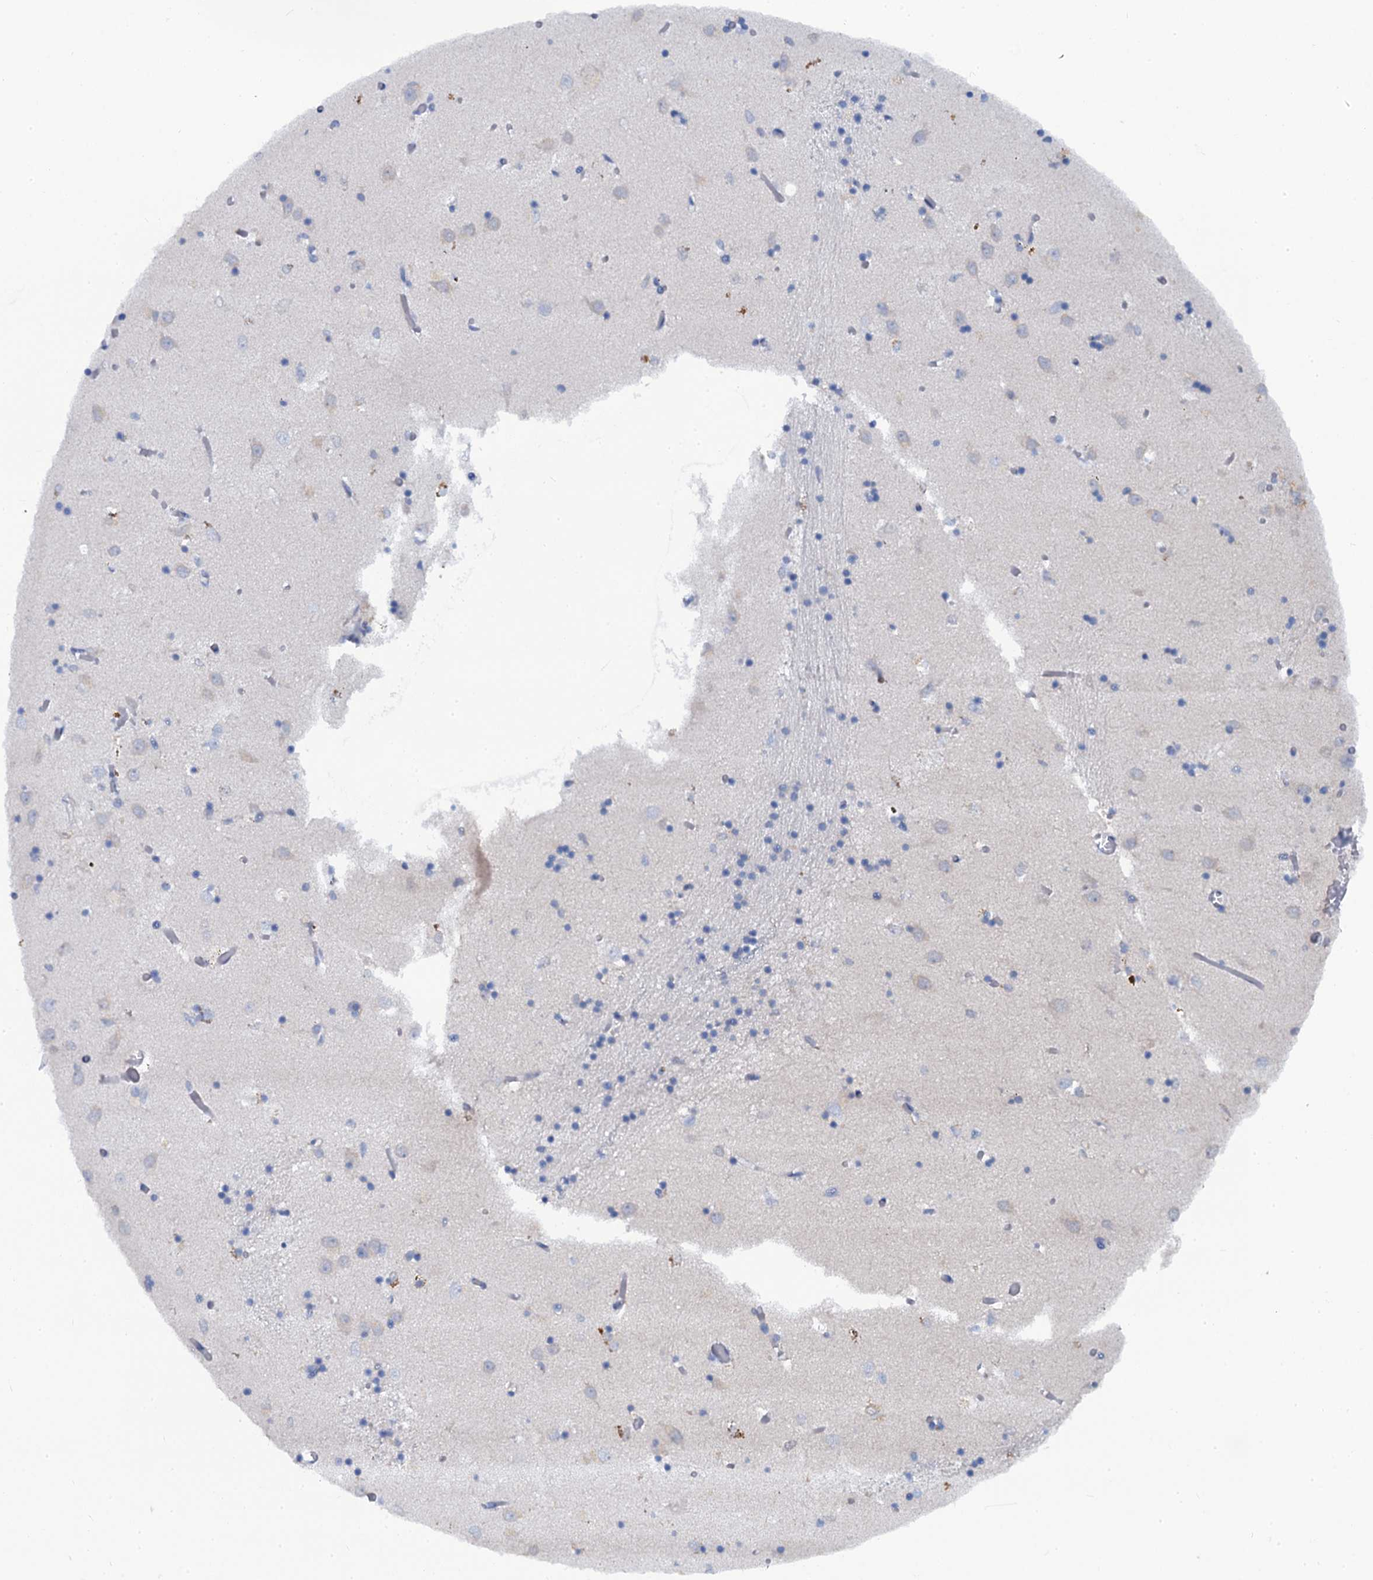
{"staining": {"intensity": "negative", "quantity": "none", "location": "none"}, "tissue": "caudate", "cell_type": "Glial cells", "image_type": "normal", "snomed": [{"axis": "morphology", "description": "Normal tissue, NOS"}, {"axis": "topography", "description": "Lateral ventricle wall"}], "caption": "Glial cells are negative for protein expression in normal human caudate. (Brightfield microscopy of DAB IHC at high magnification).", "gene": "OTOL1", "patient": {"sex": "male", "age": 70}}